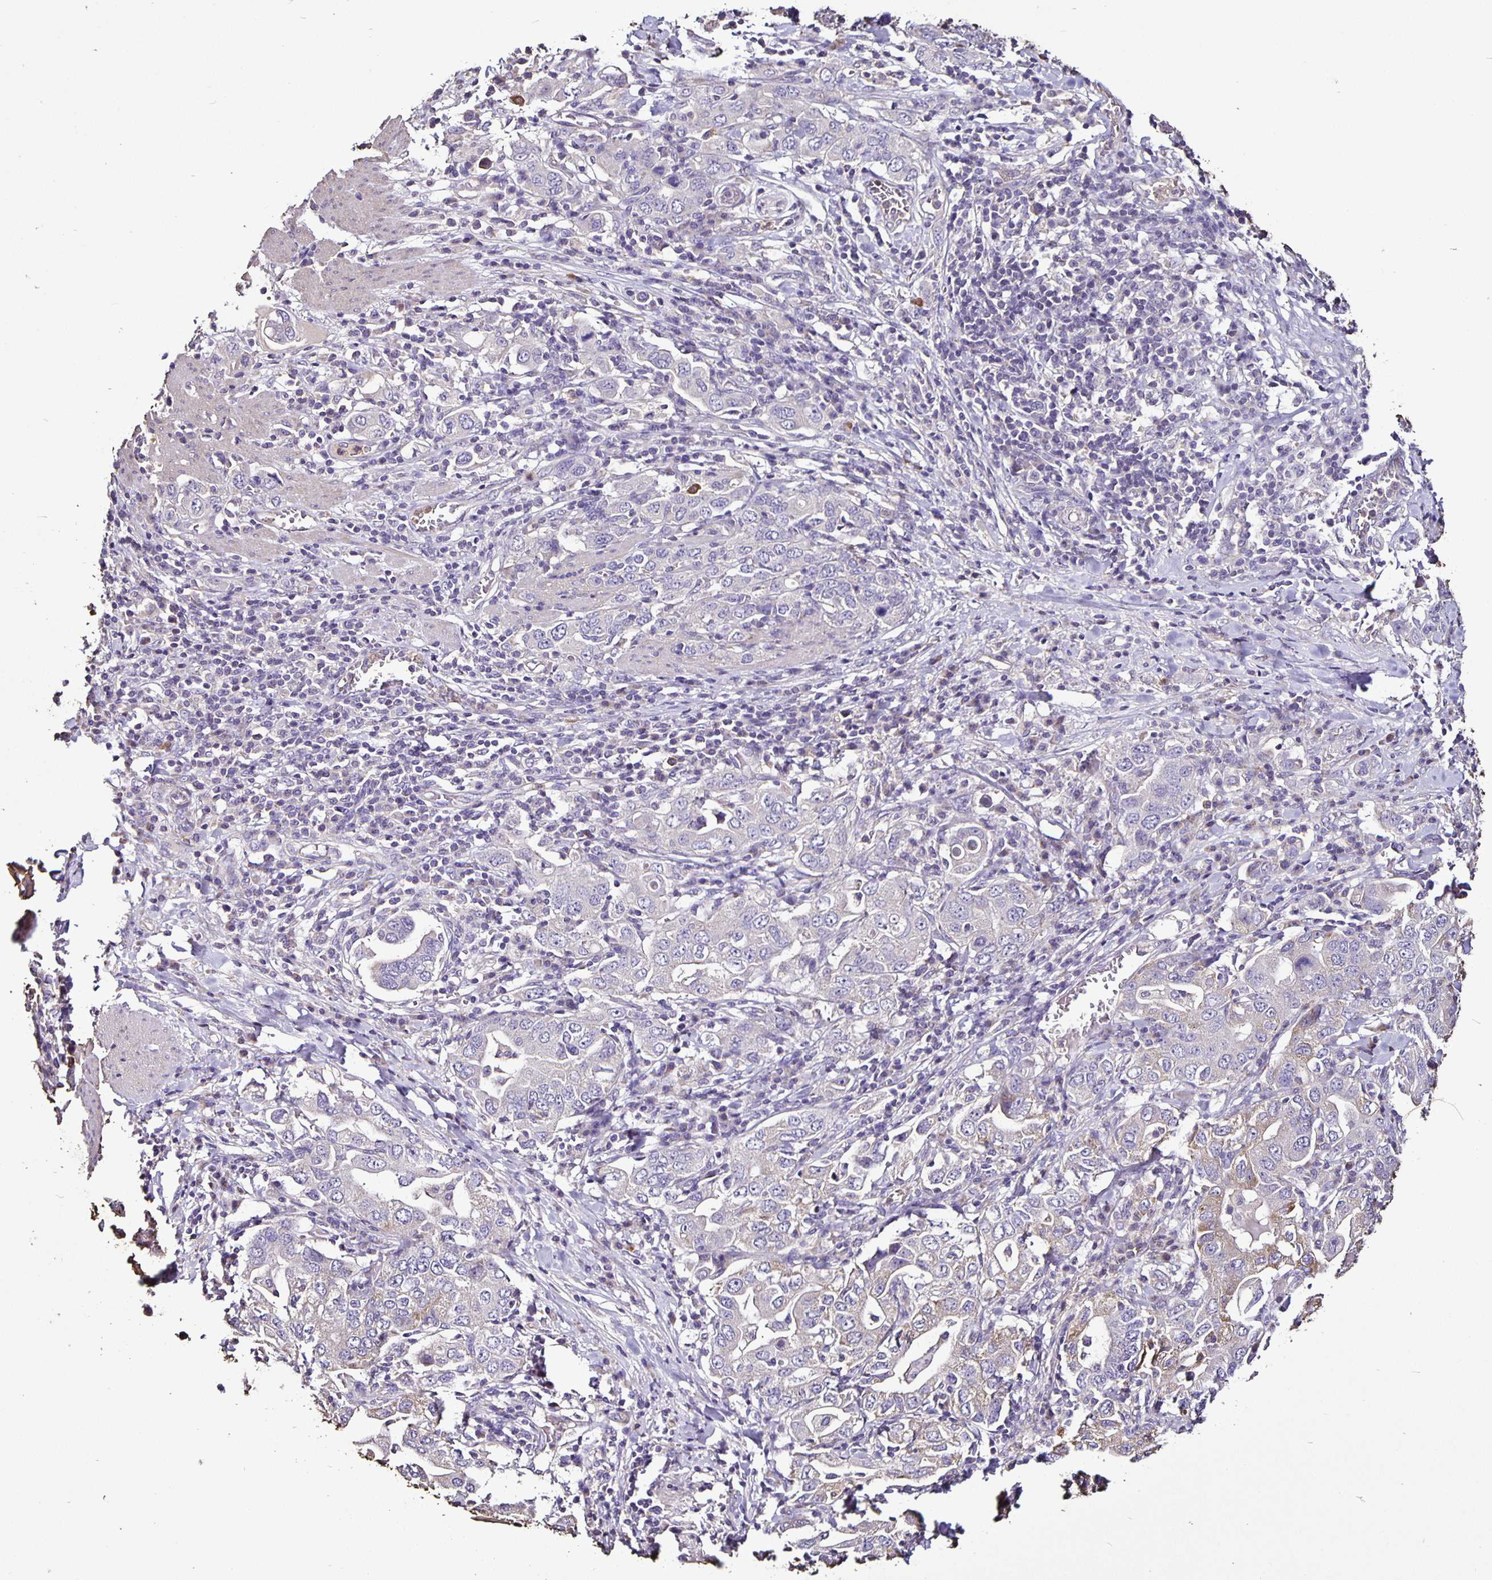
{"staining": {"intensity": "weak", "quantity": "<25%", "location": "cytoplasmic/membranous"}, "tissue": "stomach cancer", "cell_type": "Tumor cells", "image_type": "cancer", "snomed": [{"axis": "morphology", "description": "Adenocarcinoma, NOS"}, {"axis": "topography", "description": "Stomach, upper"}, {"axis": "topography", "description": "Stomach"}], "caption": "This photomicrograph is of stomach cancer (adenocarcinoma) stained with IHC to label a protein in brown with the nuclei are counter-stained blue. There is no positivity in tumor cells. (Stains: DAB immunohistochemistry (IHC) with hematoxylin counter stain, Microscopy: brightfield microscopy at high magnification).", "gene": "FCER1A", "patient": {"sex": "male", "age": 62}}